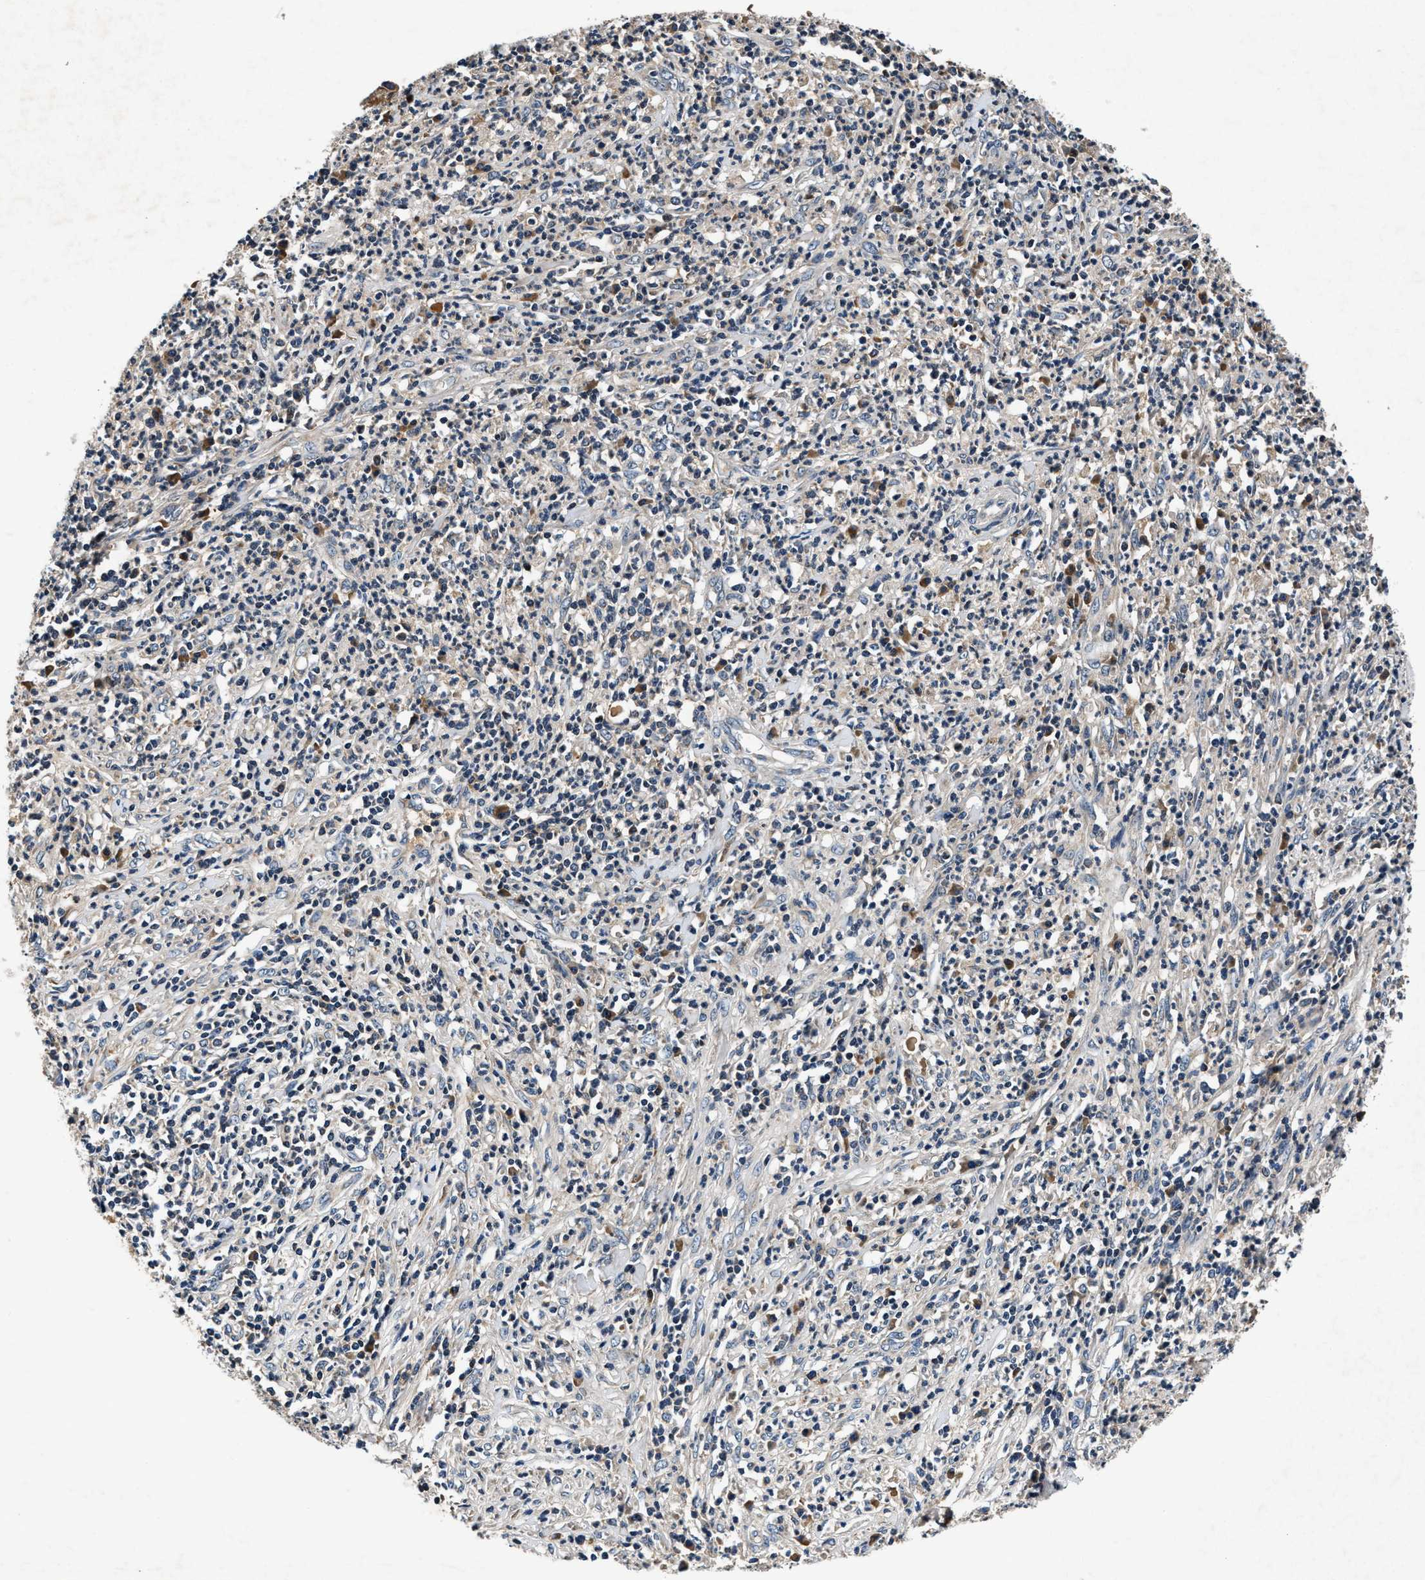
{"staining": {"intensity": "negative", "quantity": "none", "location": "none"}, "tissue": "cervical cancer", "cell_type": "Tumor cells", "image_type": "cancer", "snomed": [{"axis": "morphology", "description": "Squamous cell carcinoma, NOS"}, {"axis": "topography", "description": "Cervix"}], "caption": "Immunohistochemistry of cervical squamous cell carcinoma demonstrates no positivity in tumor cells. (Immunohistochemistry (ihc), brightfield microscopy, high magnification).", "gene": "IMMT", "patient": {"sex": "female", "age": 32}}